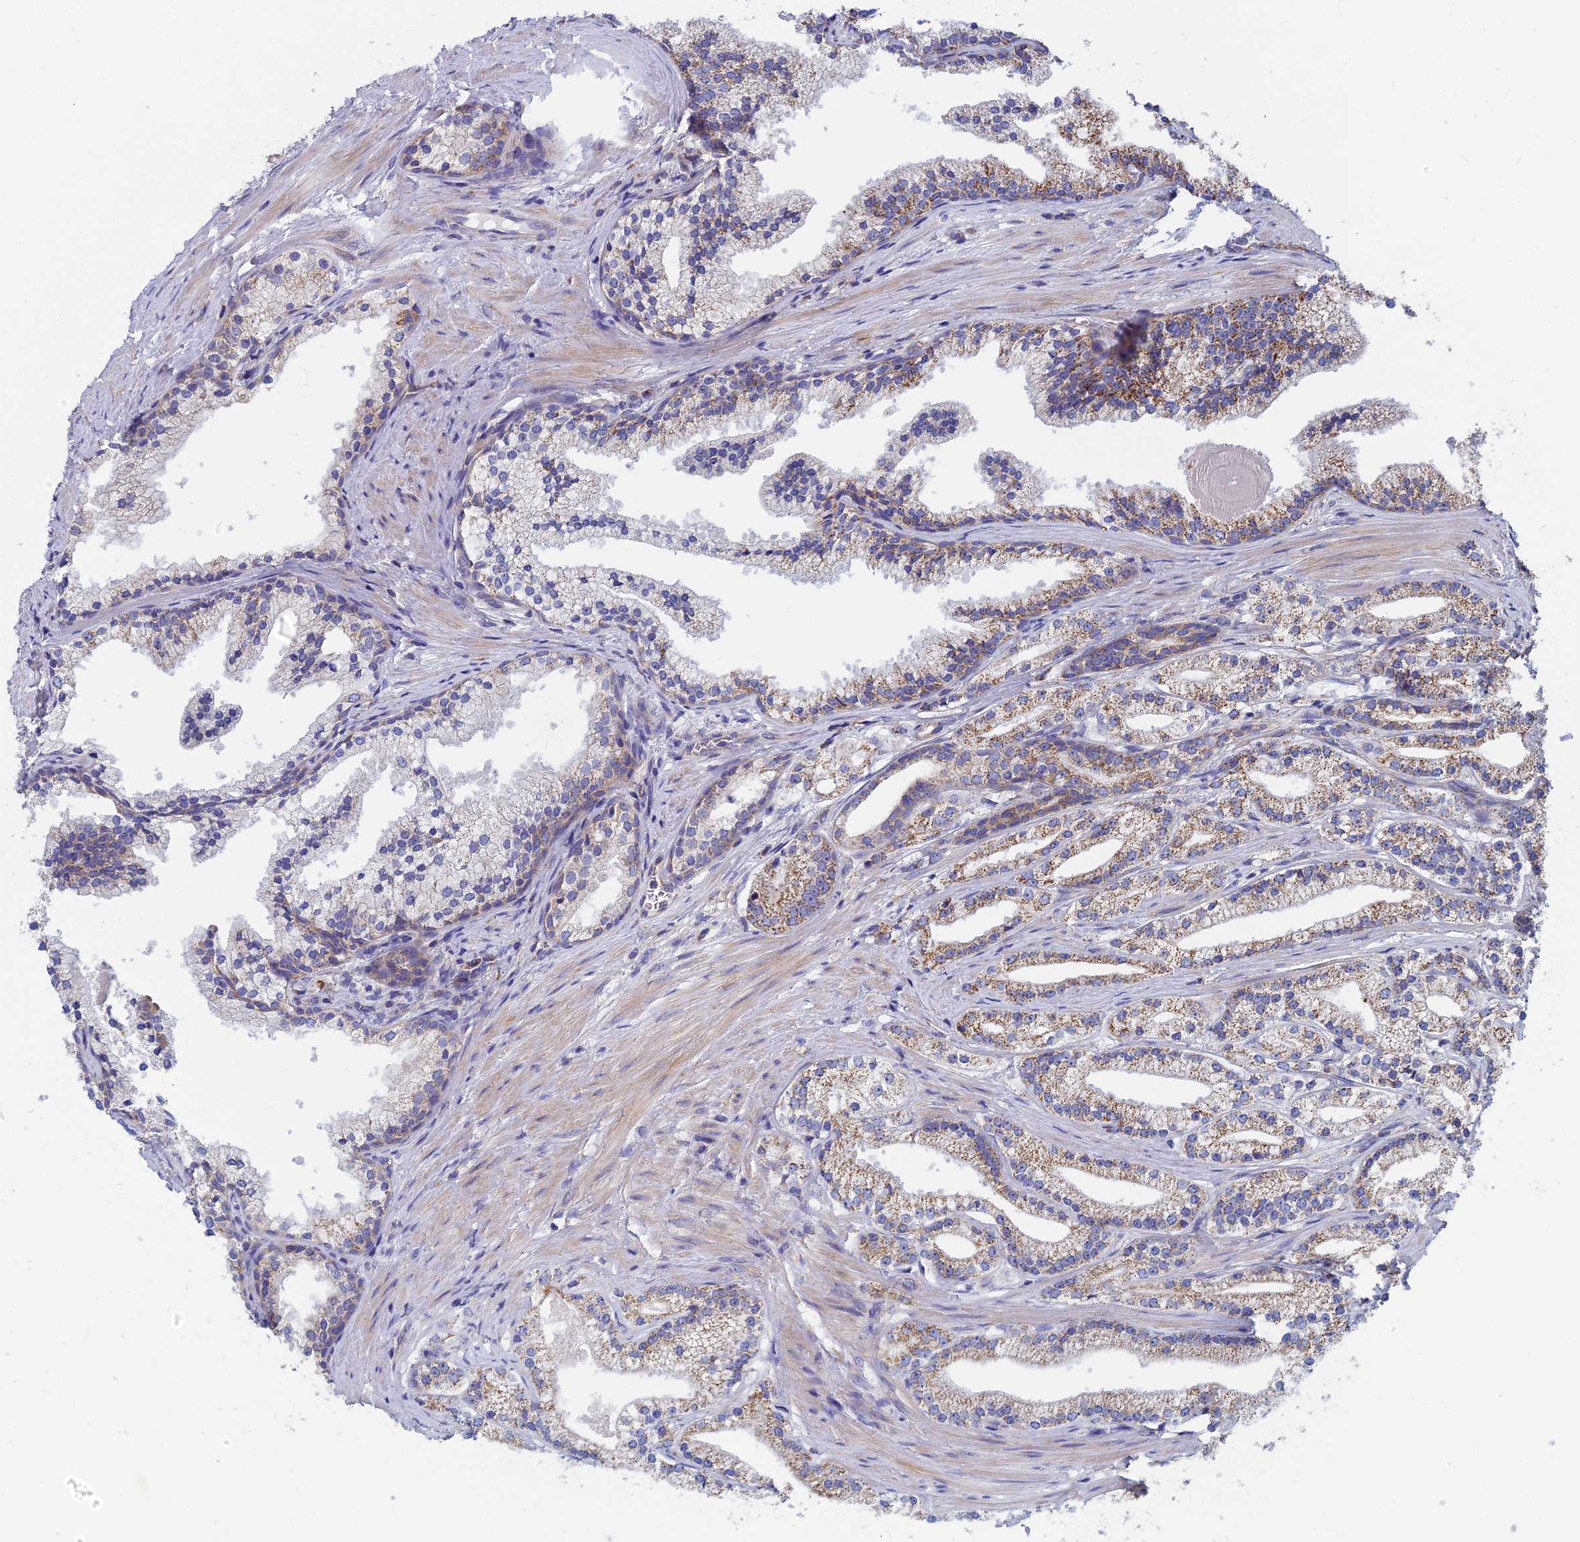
{"staining": {"intensity": "moderate", "quantity": ">75%", "location": "cytoplasmic/membranous"}, "tissue": "prostate cancer", "cell_type": "Tumor cells", "image_type": "cancer", "snomed": [{"axis": "morphology", "description": "Adenocarcinoma, Low grade"}, {"axis": "topography", "description": "Prostate"}], "caption": "Human prostate cancer (adenocarcinoma (low-grade)) stained for a protein (brown) exhibits moderate cytoplasmic/membranous positive expression in approximately >75% of tumor cells.", "gene": "MRPS9", "patient": {"sex": "male", "age": 57}}